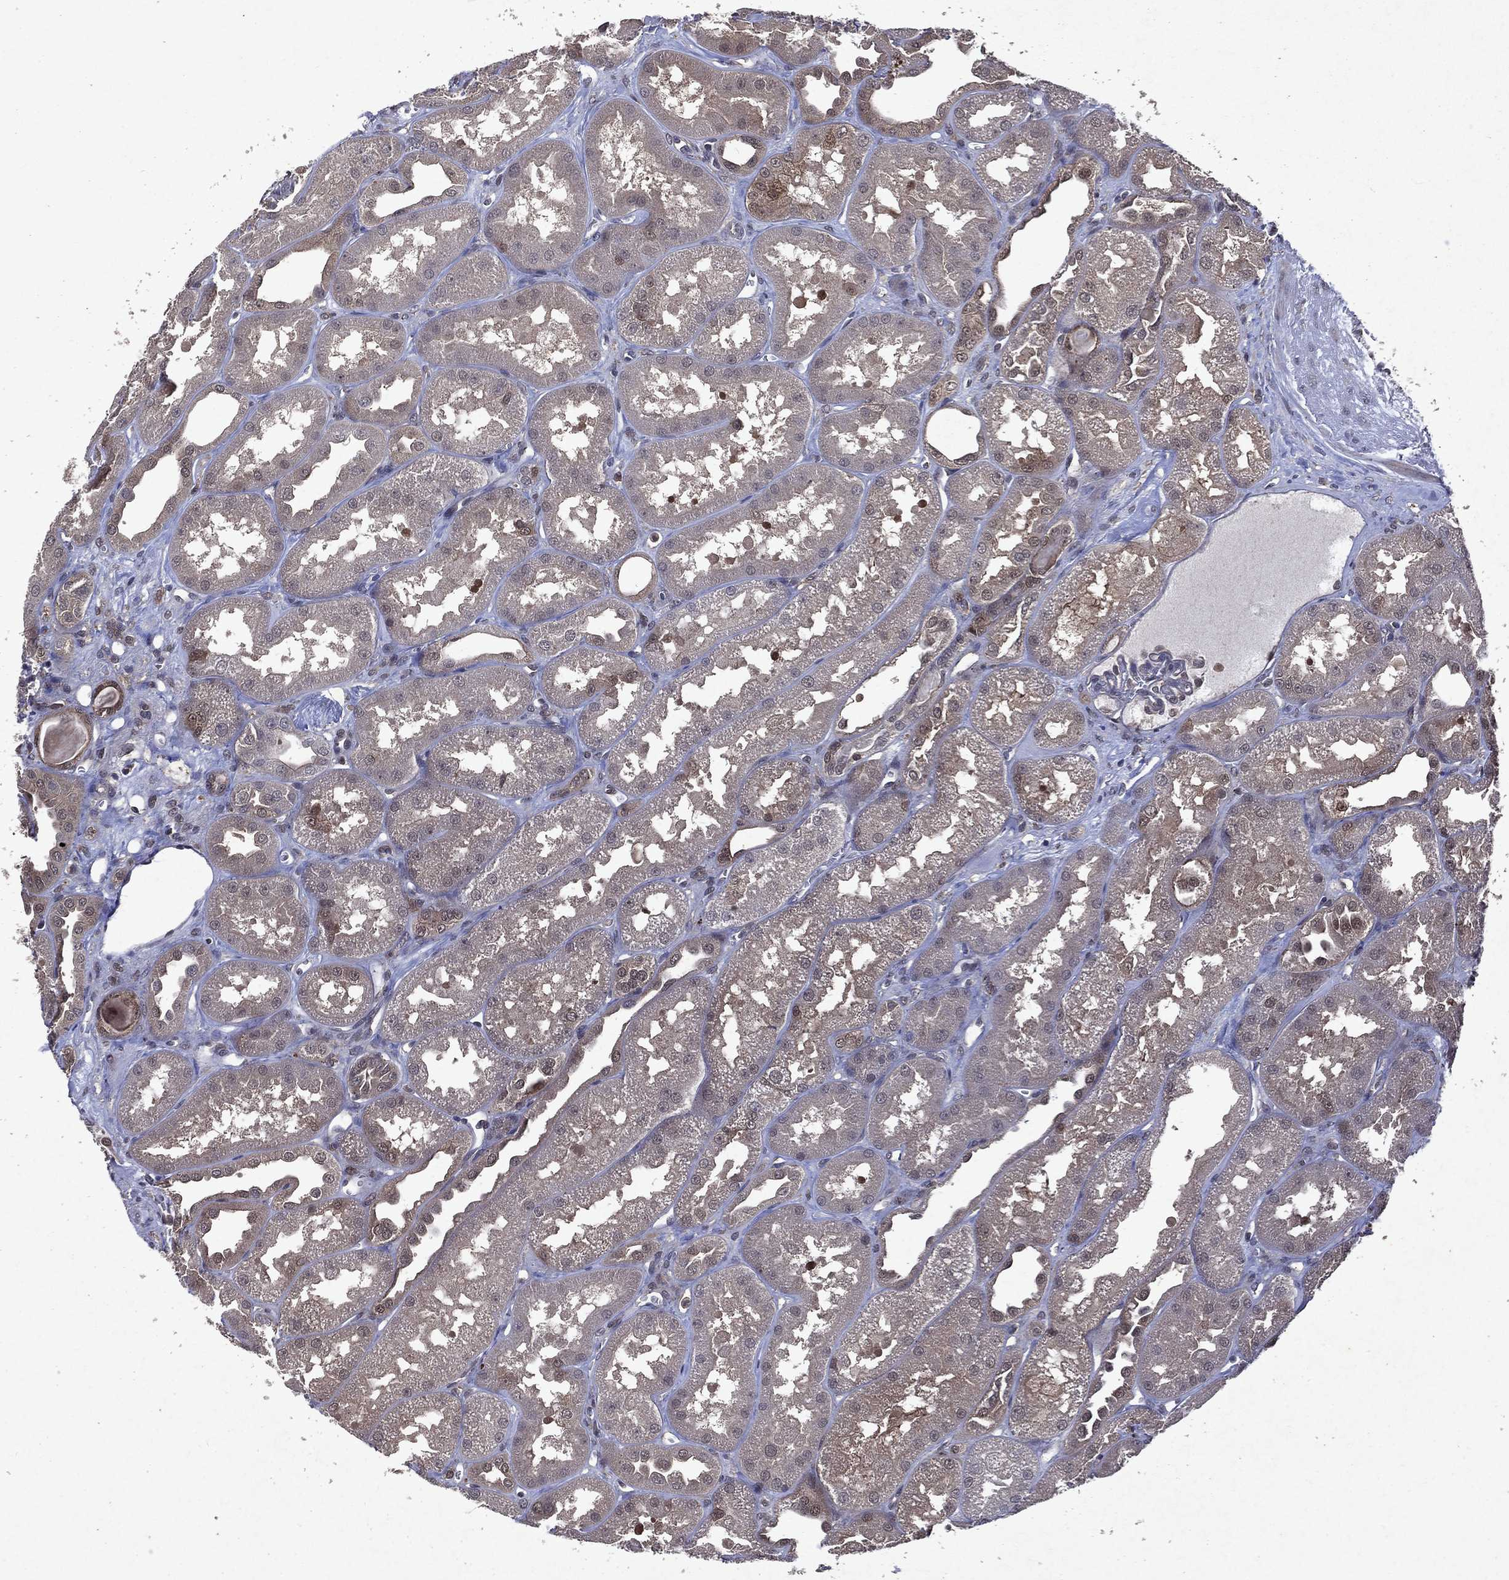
{"staining": {"intensity": "moderate", "quantity": "<25%", "location": "cytoplasmic/membranous,nuclear"}, "tissue": "kidney", "cell_type": "Cells in glomeruli", "image_type": "normal", "snomed": [{"axis": "morphology", "description": "Normal tissue, NOS"}, {"axis": "topography", "description": "Kidney"}], "caption": "Immunohistochemical staining of unremarkable kidney demonstrates low levels of moderate cytoplasmic/membranous,nuclear staining in about <25% of cells in glomeruli. (brown staining indicates protein expression, while blue staining denotes nuclei).", "gene": "MTAP", "patient": {"sex": "male", "age": 61}}